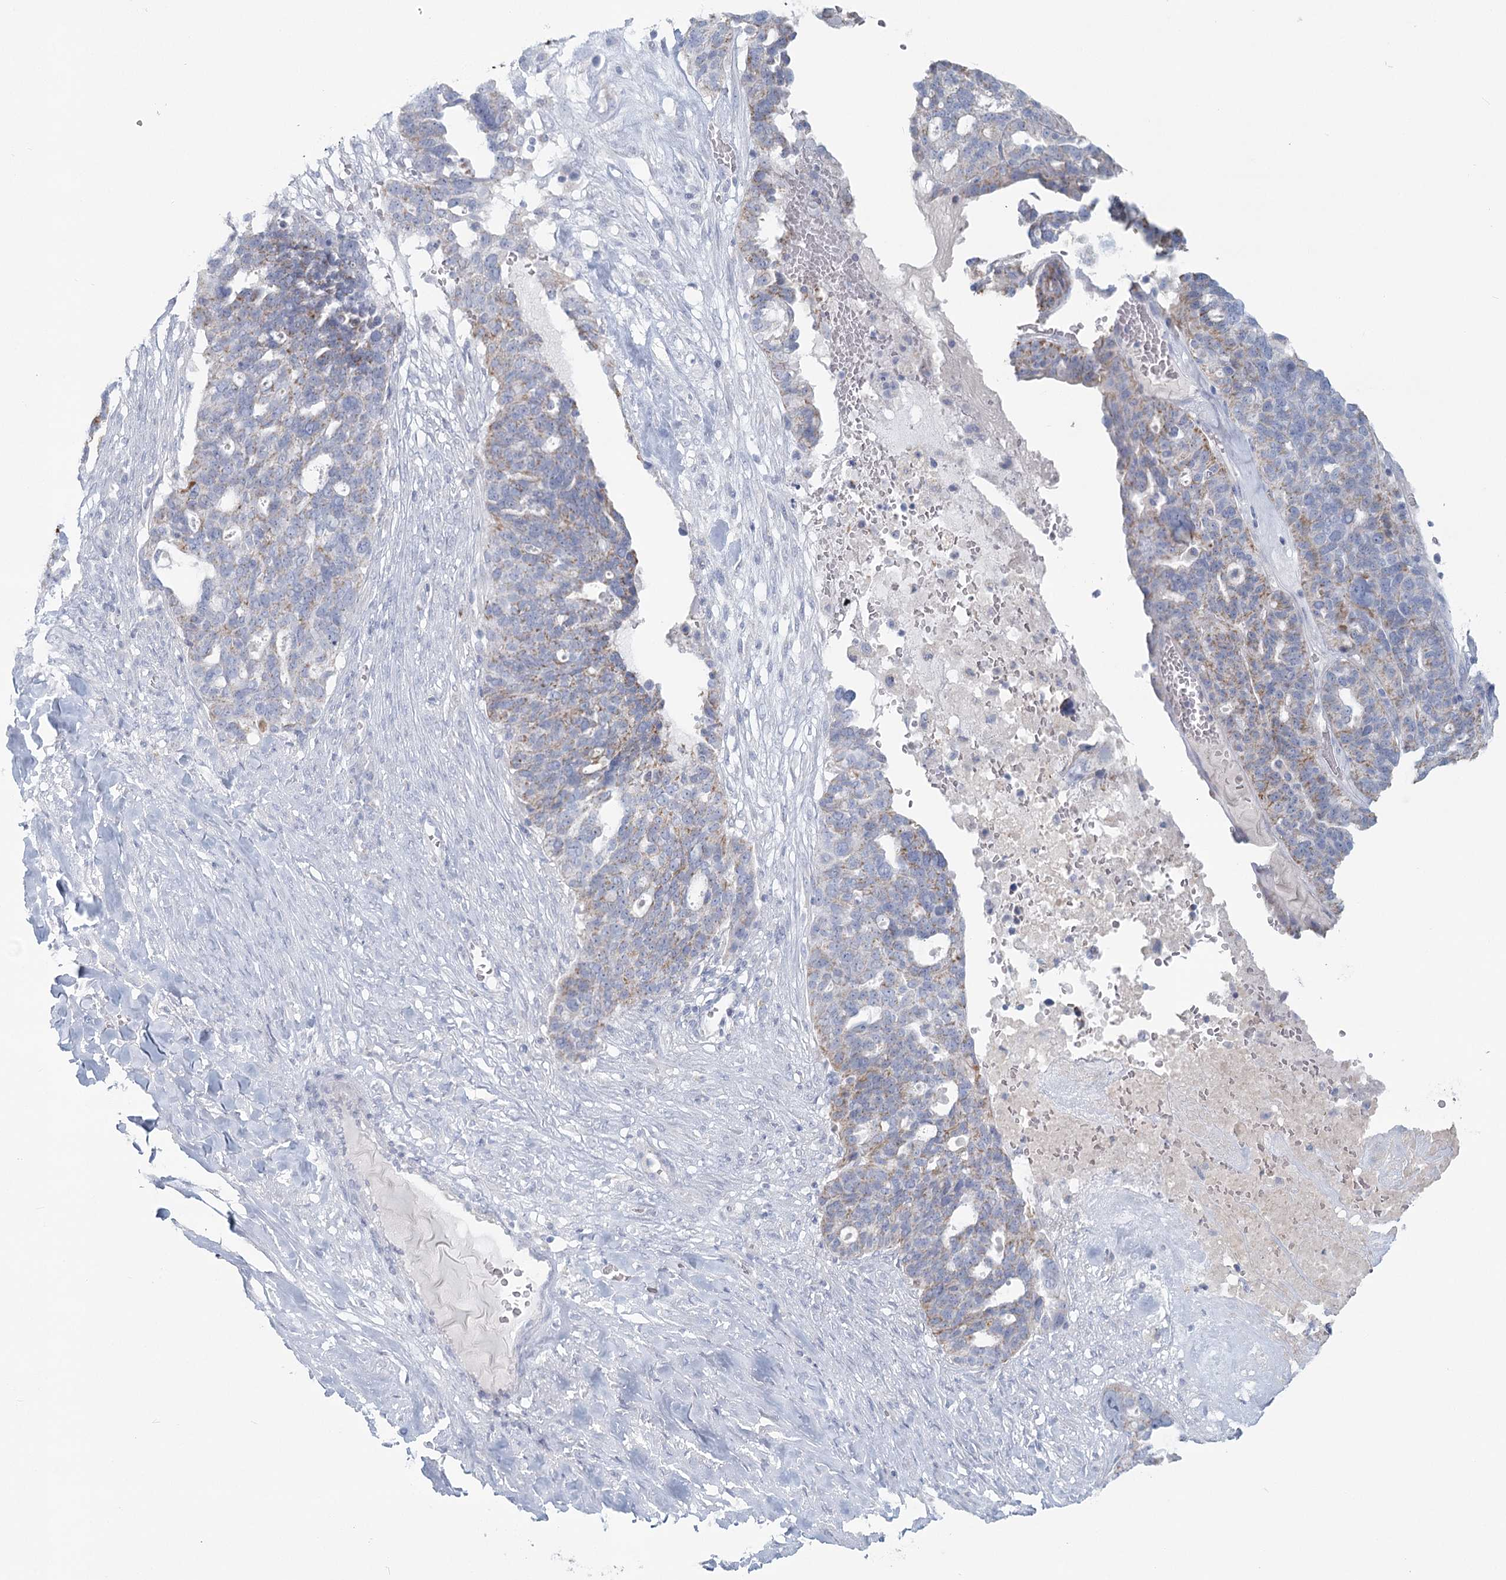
{"staining": {"intensity": "weak", "quantity": "25%-75%", "location": "cytoplasmic/membranous"}, "tissue": "ovarian cancer", "cell_type": "Tumor cells", "image_type": "cancer", "snomed": [{"axis": "morphology", "description": "Cystadenocarcinoma, serous, NOS"}, {"axis": "topography", "description": "Ovary"}], "caption": "Tumor cells demonstrate low levels of weak cytoplasmic/membranous positivity in about 25%-75% of cells in ovarian cancer (serous cystadenocarcinoma).", "gene": "BPHL", "patient": {"sex": "female", "age": 59}}